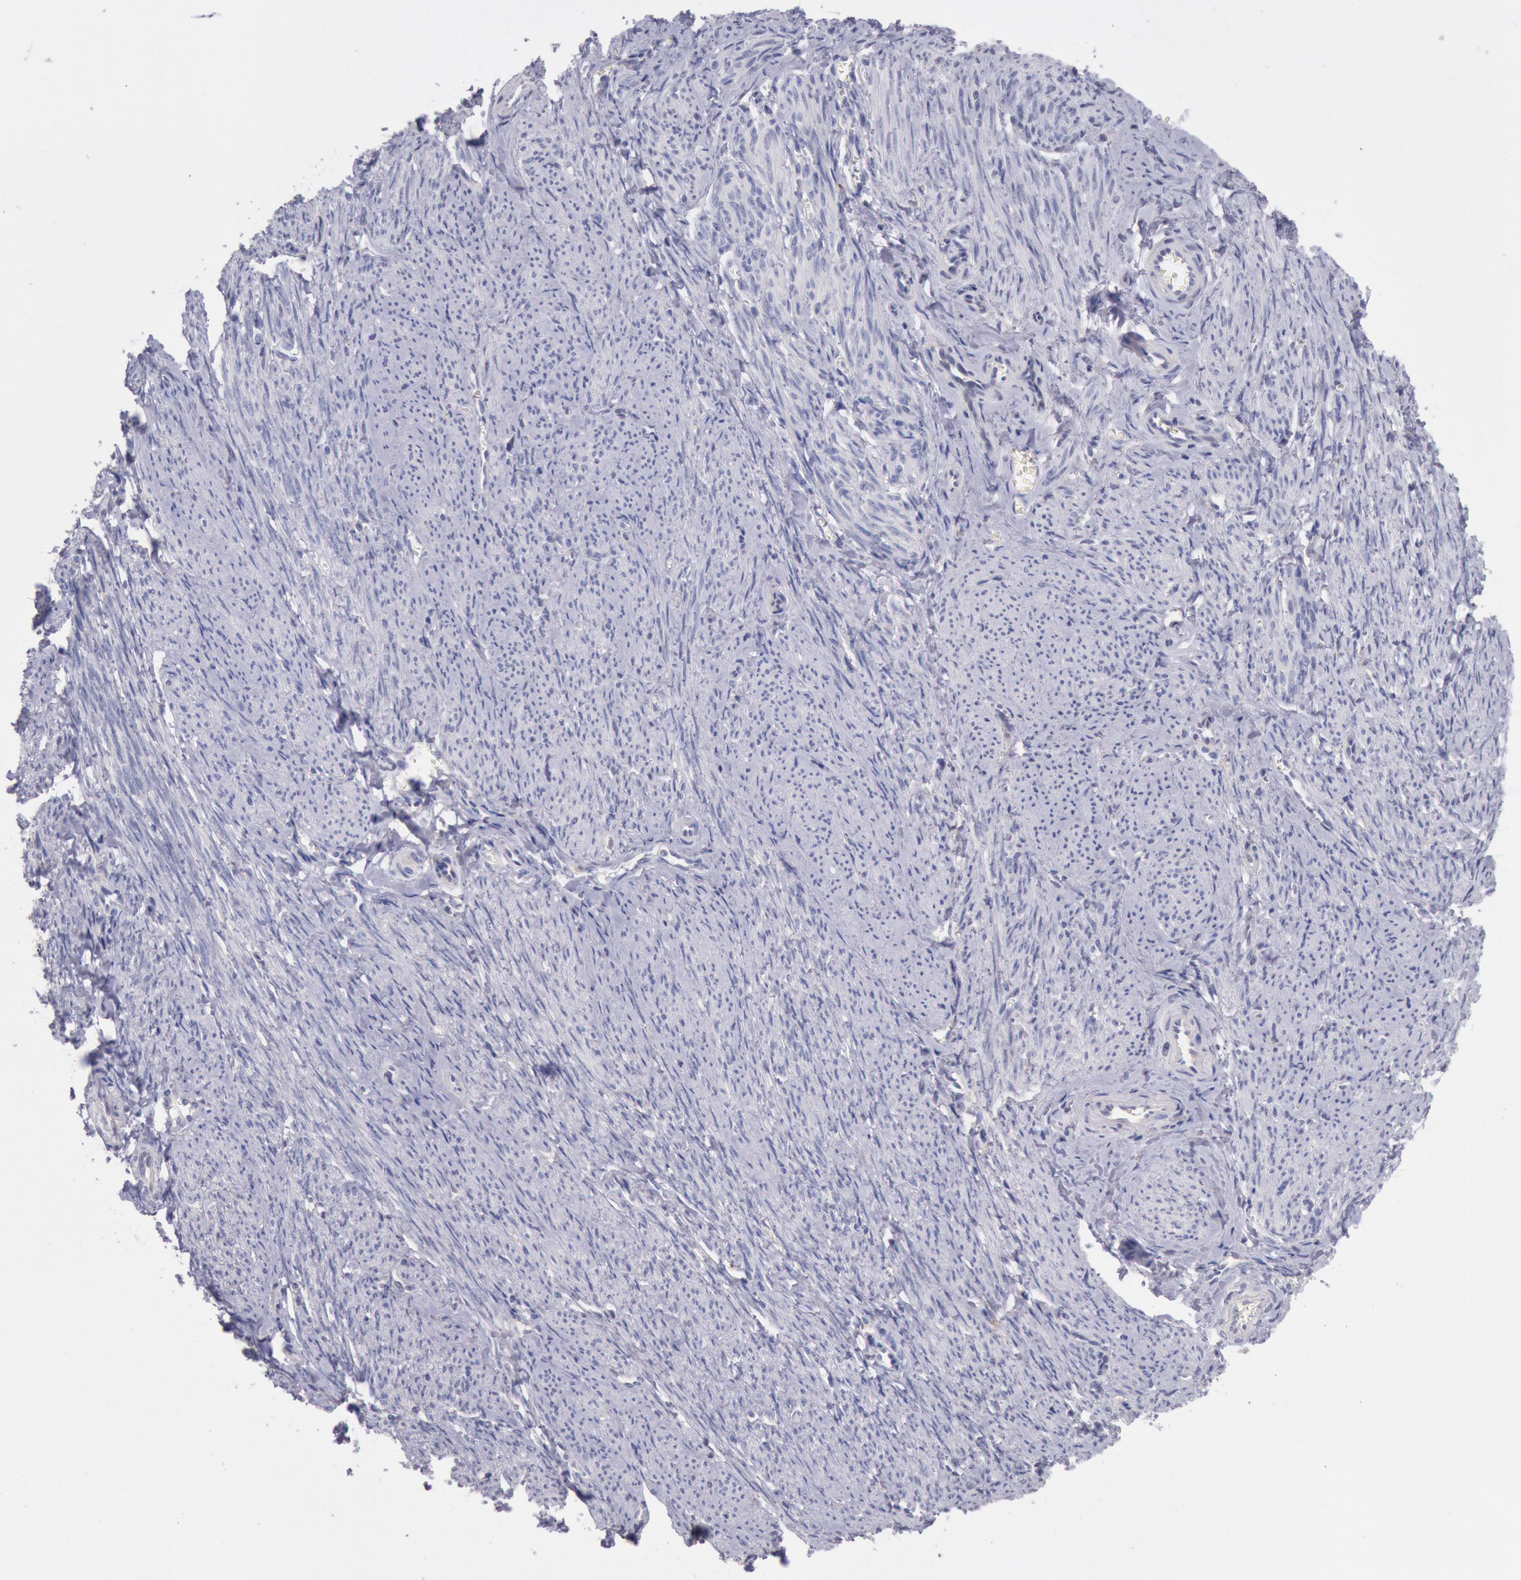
{"staining": {"intensity": "negative", "quantity": "none", "location": "none"}, "tissue": "smooth muscle", "cell_type": "Smooth muscle cells", "image_type": "normal", "snomed": [{"axis": "morphology", "description": "Normal tissue, NOS"}, {"axis": "topography", "description": "Smooth muscle"}, {"axis": "topography", "description": "Cervix"}], "caption": "The immunohistochemistry (IHC) image has no significant expression in smooth muscle cells of smooth muscle. (Brightfield microscopy of DAB immunohistochemistry at high magnification).", "gene": "GAL3ST1", "patient": {"sex": "female", "age": 70}}